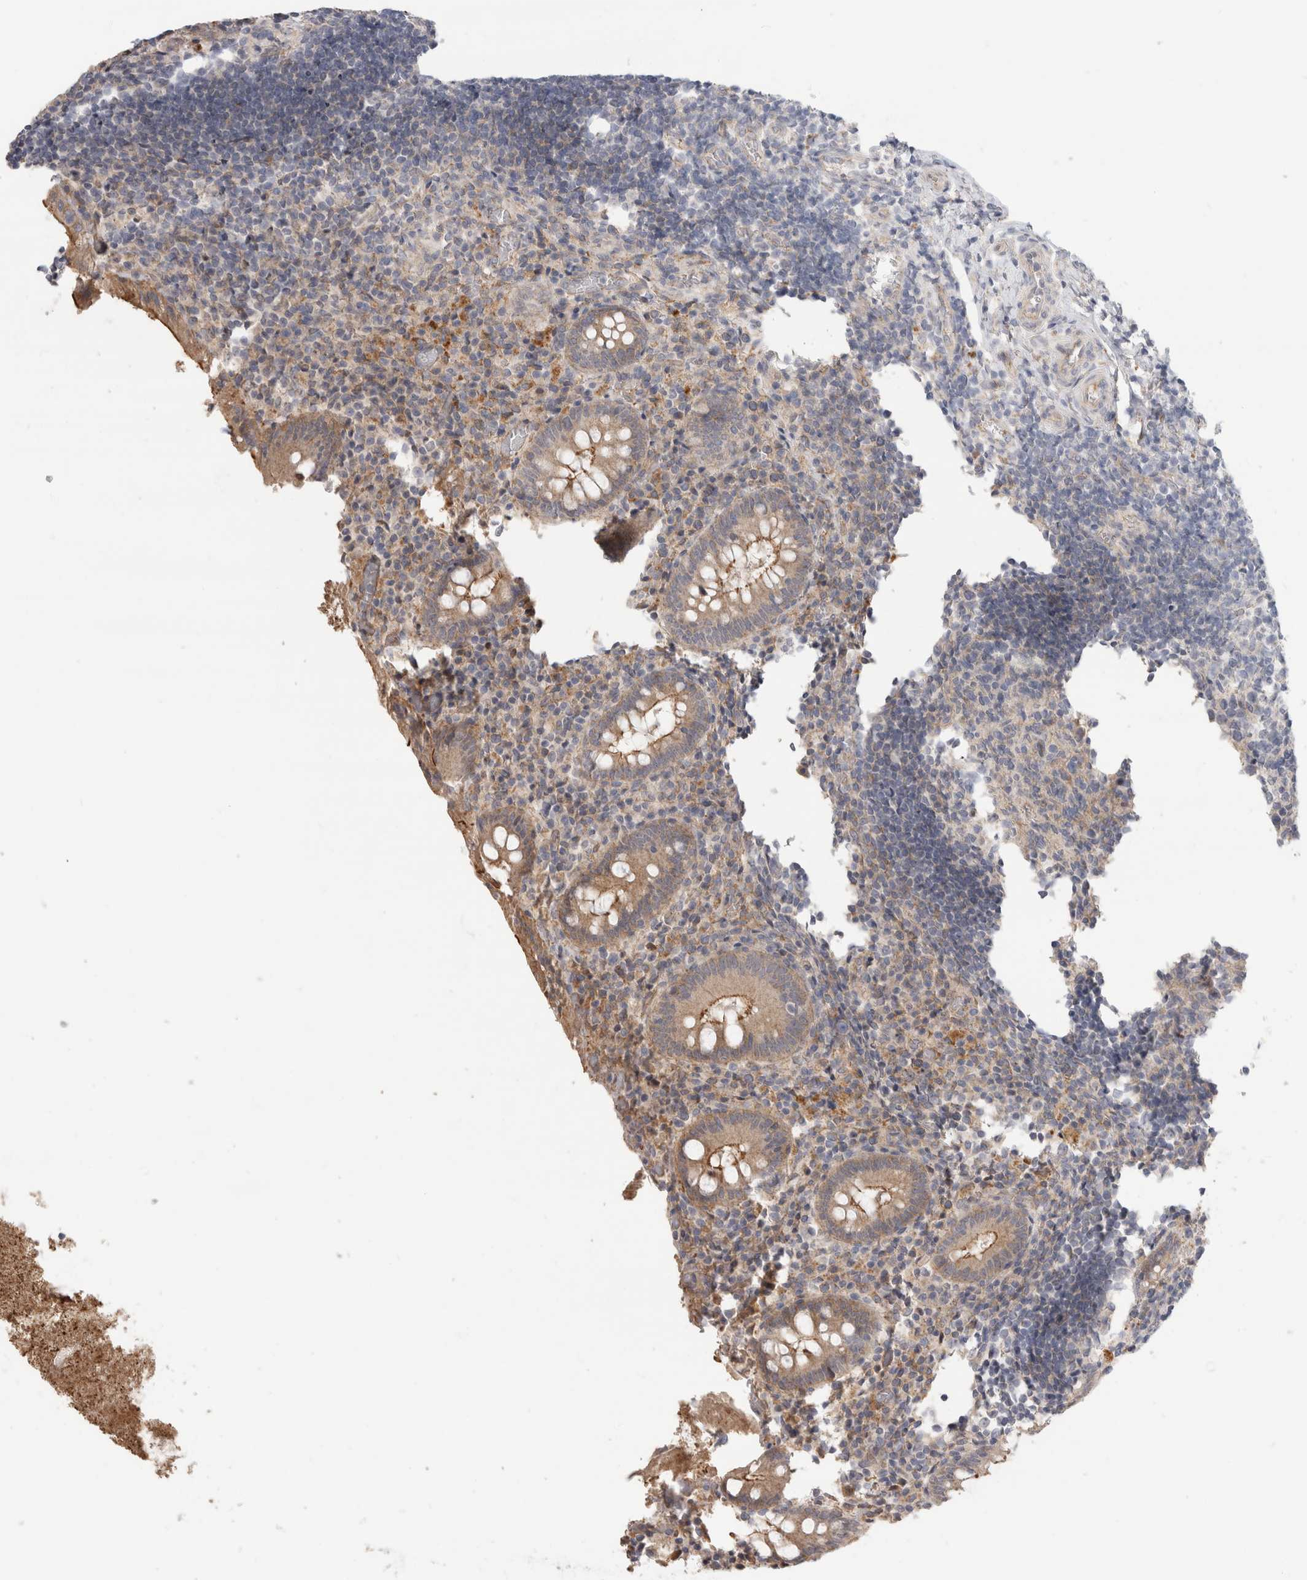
{"staining": {"intensity": "moderate", "quantity": "<25%", "location": "cytoplasmic/membranous"}, "tissue": "appendix", "cell_type": "Glandular cells", "image_type": "normal", "snomed": [{"axis": "morphology", "description": "Normal tissue, NOS"}, {"axis": "topography", "description": "Appendix"}], "caption": "Immunohistochemical staining of unremarkable appendix exhibits low levels of moderate cytoplasmic/membranous positivity in approximately <25% of glandular cells. (DAB (3,3'-diaminobenzidine) IHC with brightfield microscopy, high magnification).", "gene": "AFP", "patient": {"sex": "female", "age": 17}}